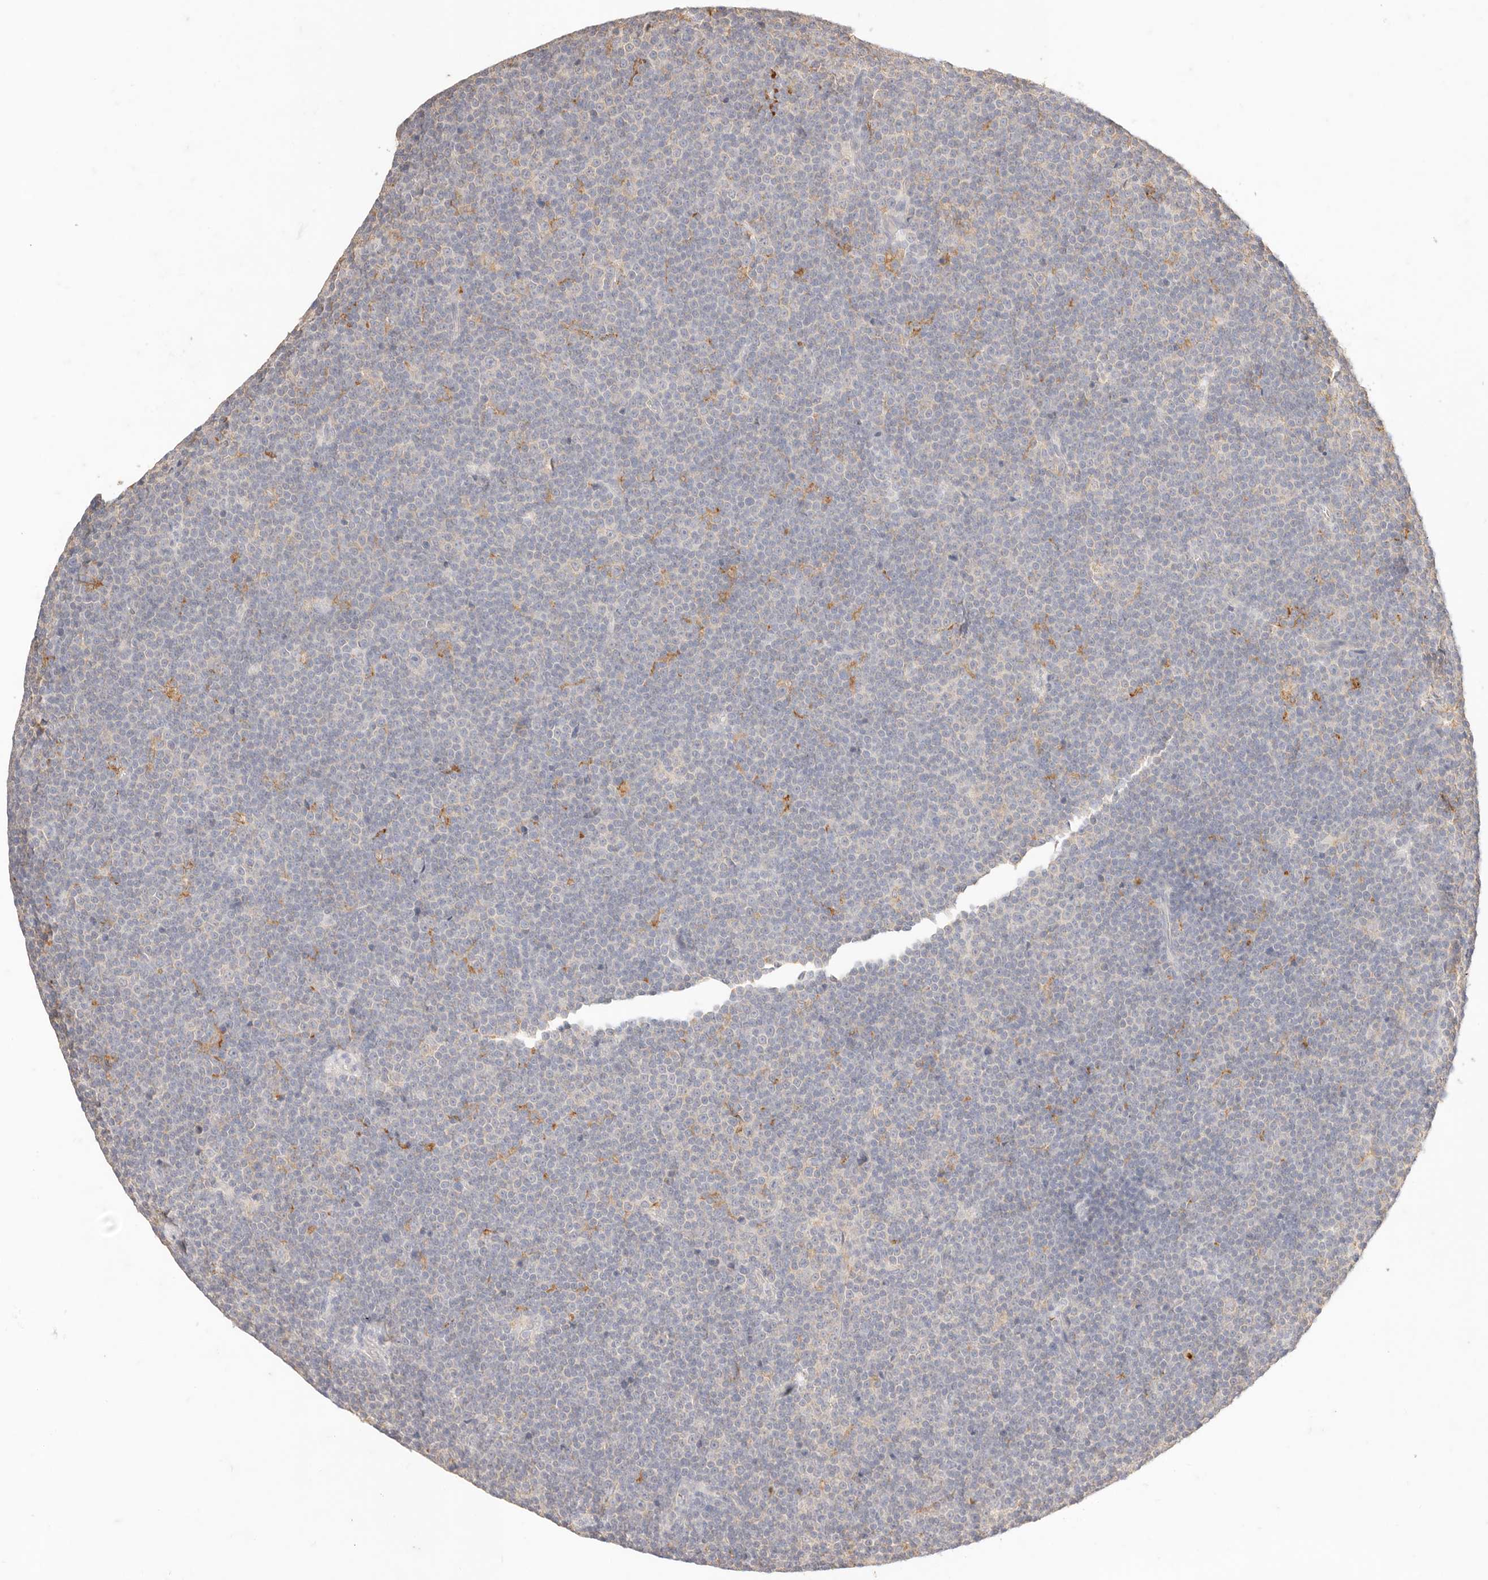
{"staining": {"intensity": "negative", "quantity": "none", "location": "none"}, "tissue": "lymphoma", "cell_type": "Tumor cells", "image_type": "cancer", "snomed": [{"axis": "morphology", "description": "Malignant lymphoma, non-Hodgkin's type, Low grade"}, {"axis": "topography", "description": "Lymph node"}], "caption": "DAB immunohistochemical staining of human lymphoma reveals no significant expression in tumor cells.", "gene": "HK2", "patient": {"sex": "female", "age": 67}}